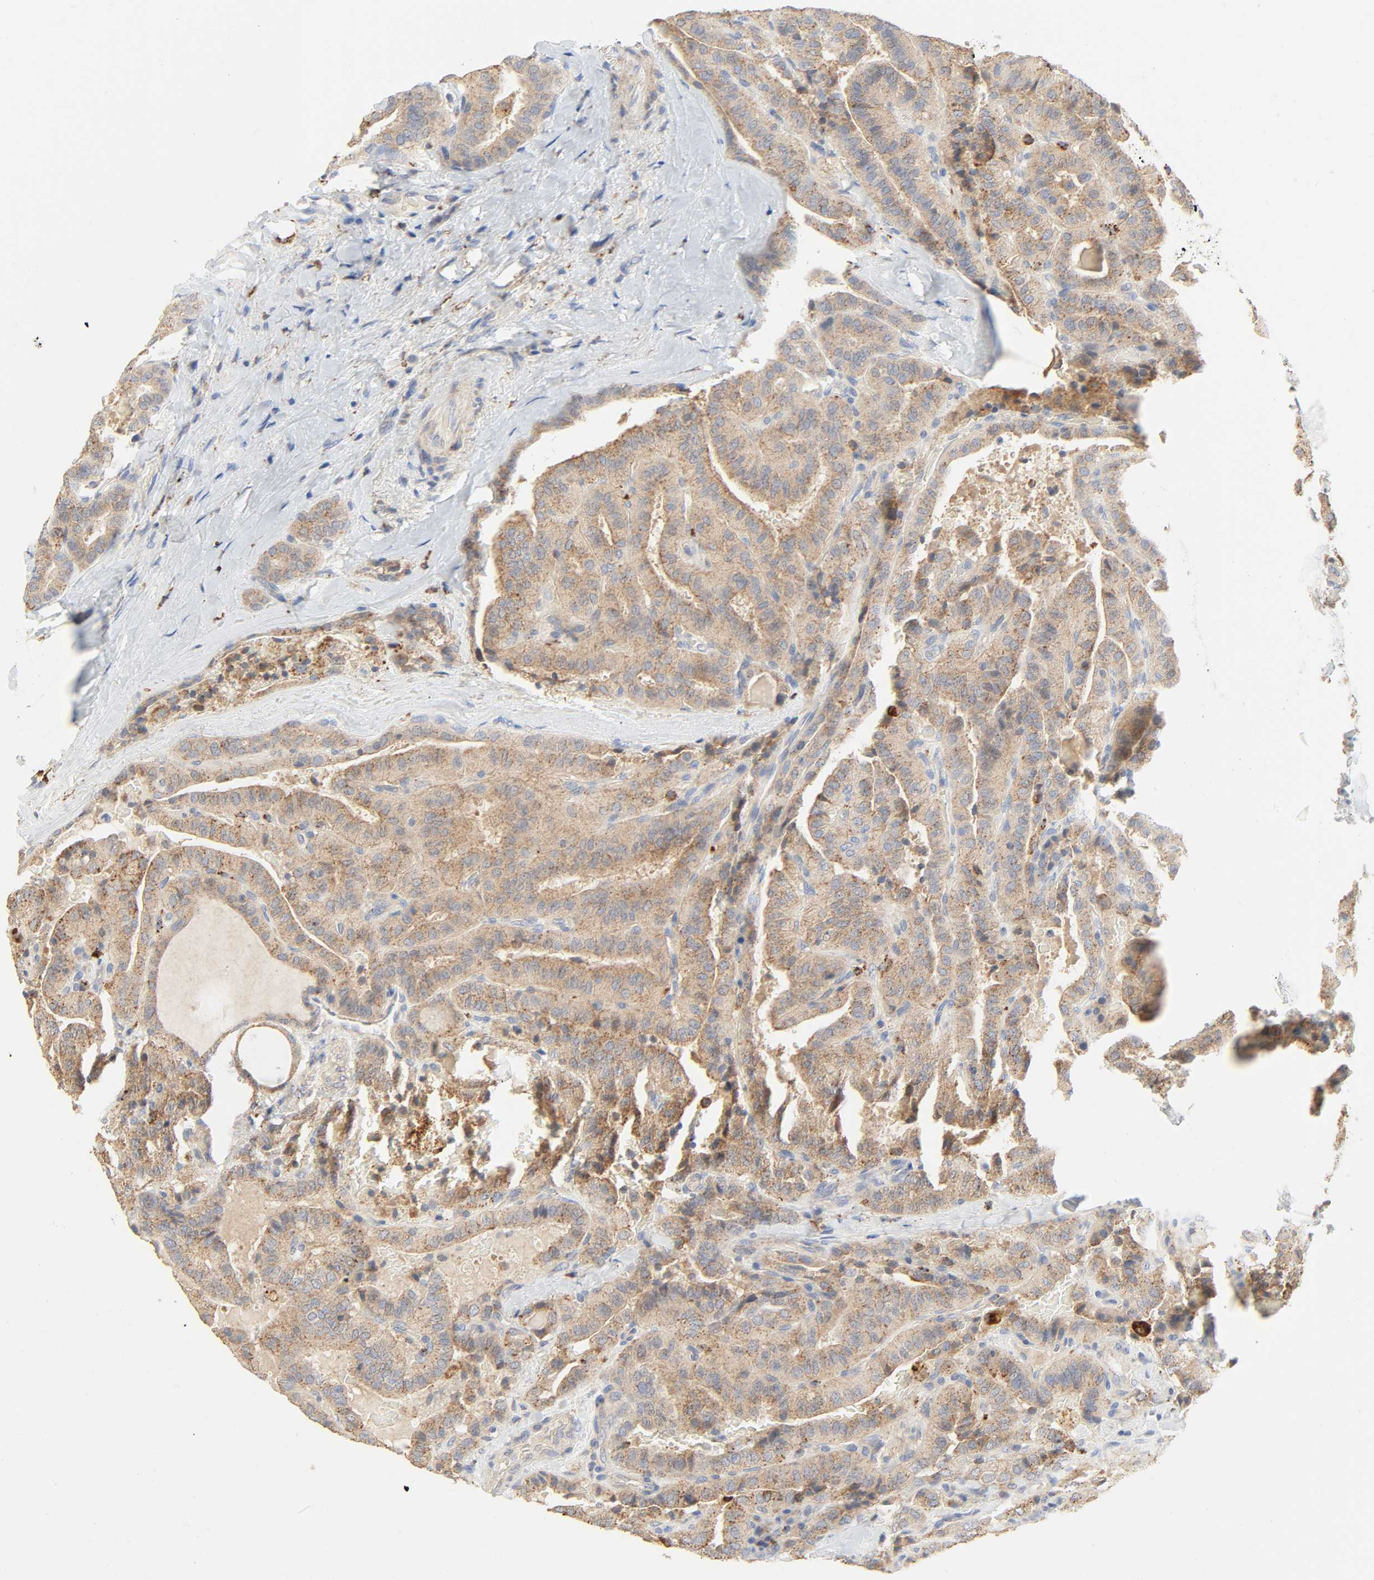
{"staining": {"intensity": "moderate", "quantity": ">75%", "location": "cytoplasmic/membranous"}, "tissue": "thyroid cancer", "cell_type": "Tumor cells", "image_type": "cancer", "snomed": [{"axis": "morphology", "description": "Papillary adenocarcinoma, NOS"}, {"axis": "topography", "description": "Thyroid gland"}], "caption": "Protein expression analysis of thyroid cancer (papillary adenocarcinoma) demonstrates moderate cytoplasmic/membranous positivity in about >75% of tumor cells. Immunohistochemistry (ihc) stains the protein of interest in brown and the nuclei are stained blue.", "gene": "CAMK2A", "patient": {"sex": "male", "age": 77}}